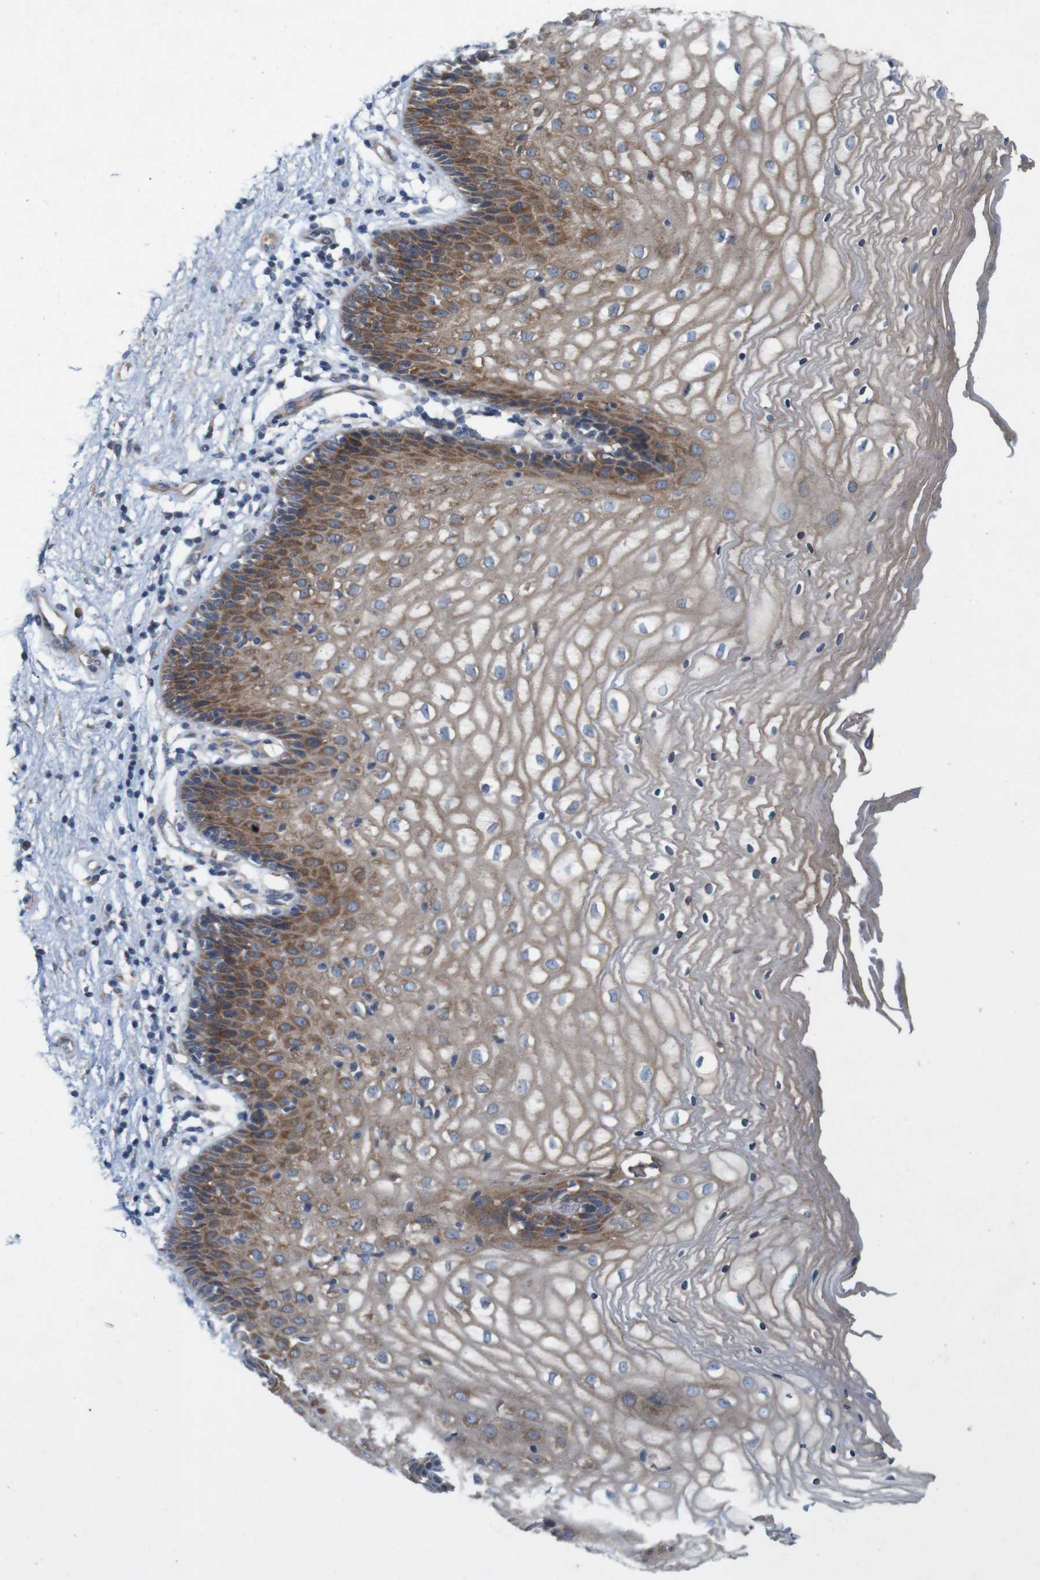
{"staining": {"intensity": "moderate", "quantity": ">75%", "location": "cytoplasmic/membranous"}, "tissue": "vagina", "cell_type": "Squamous epithelial cells", "image_type": "normal", "snomed": [{"axis": "morphology", "description": "Normal tissue, NOS"}, {"axis": "topography", "description": "Vagina"}], "caption": "Protein expression analysis of unremarkable human vagina reveals moderate cytoplasmic/membranous positivity in approximately >75% of squamous epithelial cells. (DAB (3,3'-diaminobenzidine) = brown stain, brightfield microscopy at high magnification).", "gene": "SIGLEC8", "patient": {"sex": "female", "age": 34}}